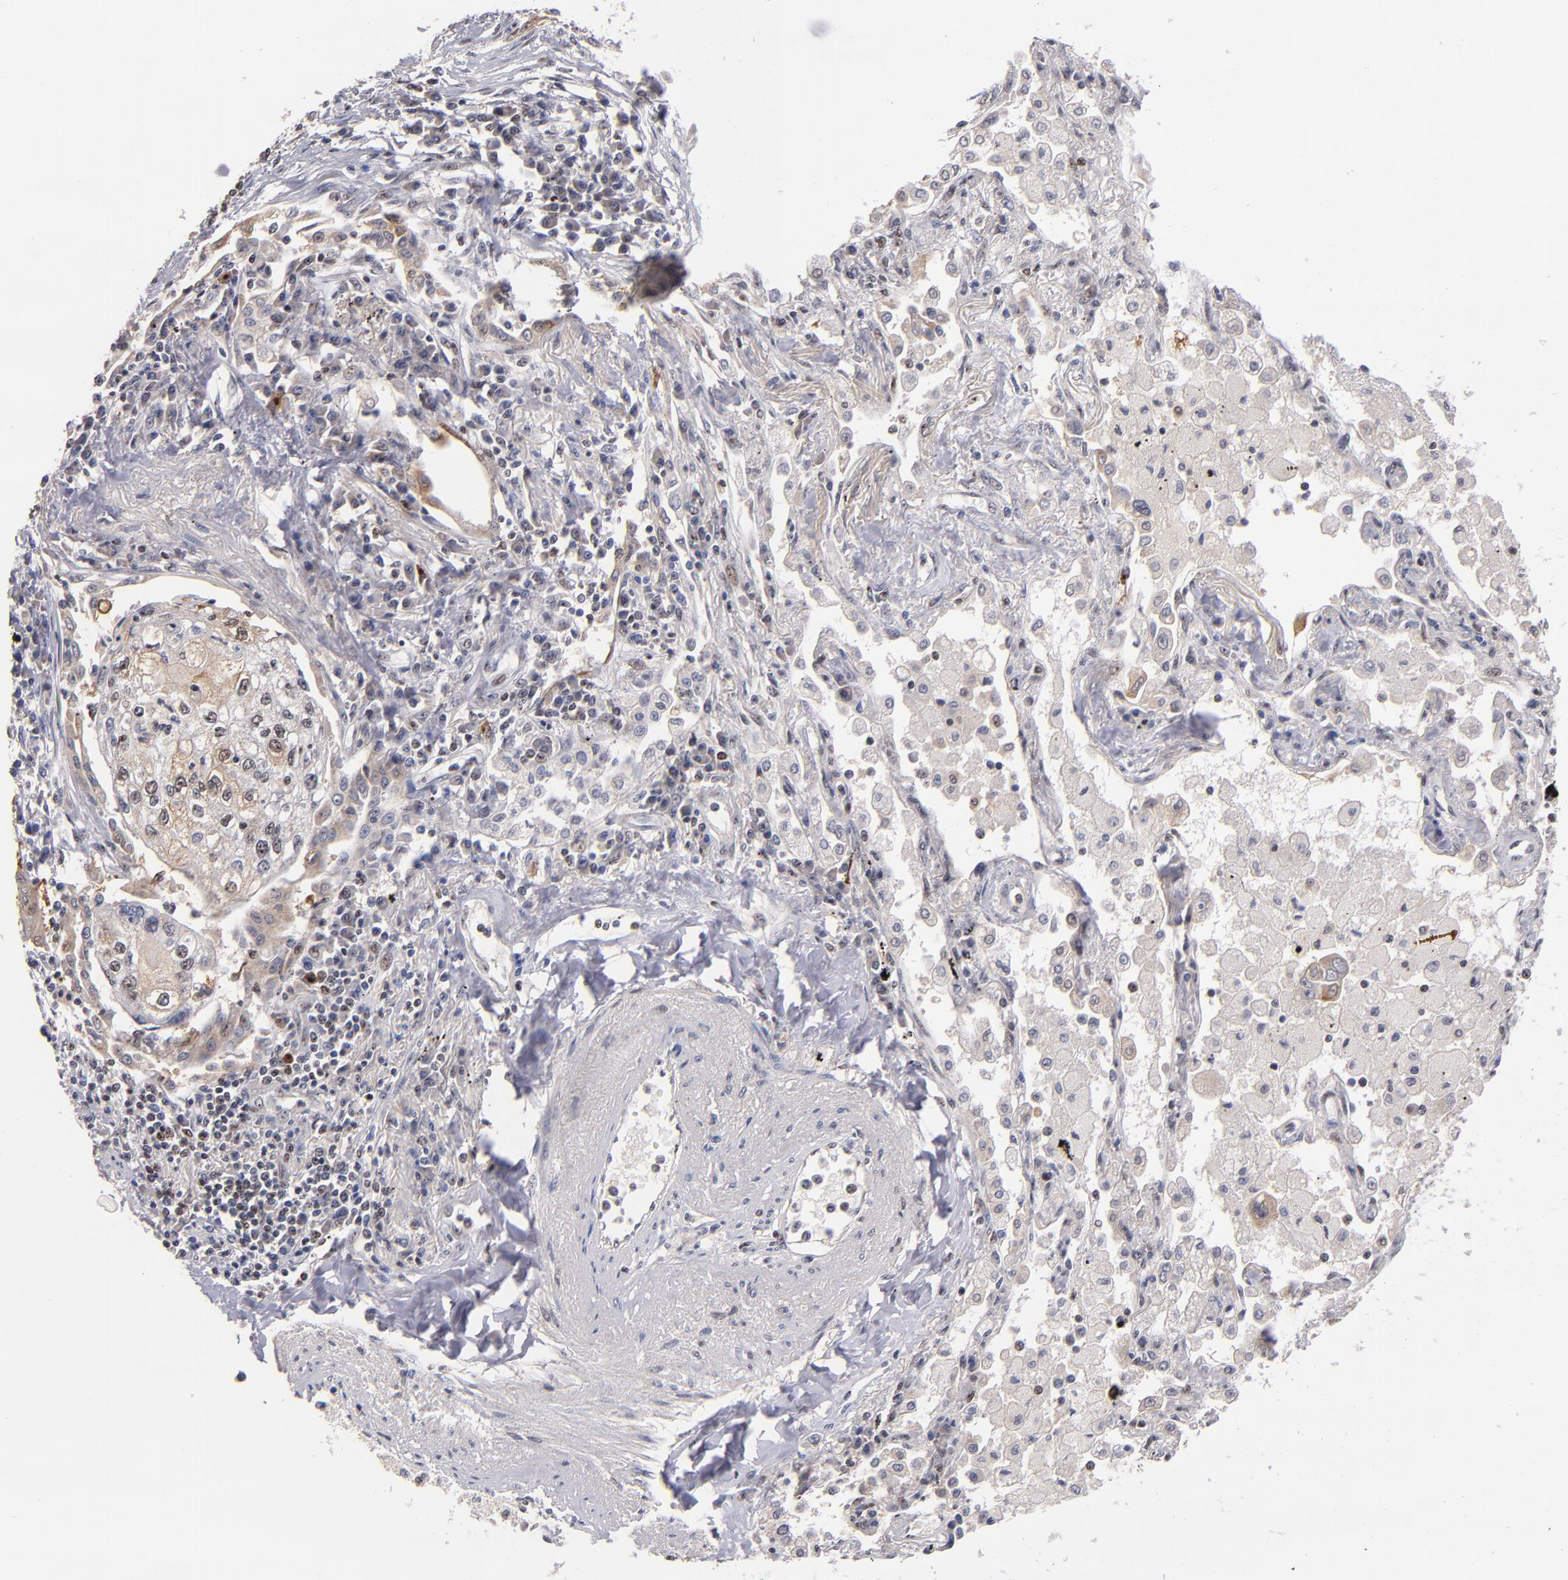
{"staining": {"intensity": "weak", "quantity": "25%-75%", "location": "cytoplasmic/membranous,nuclear"}, "tissue": "lung cancer", "cell_type": "Tumor cells", "image_type": "cancer", "snomed": [{"axis": "morphology", "description": "Squamous cell carcinoma, NOS"}, {"axis": "topography", "description": "Lung"}], "caption": "Lung cancer (squamous cell carcinoma) was stained to show a protein in brown. There is low levels of weak cytoplasmic/membranous and nuclear positivity in approximately 25%-75% of tumor cells.", "gene": "PCNX4", "patient": {"sex": "male", "age": 75}}